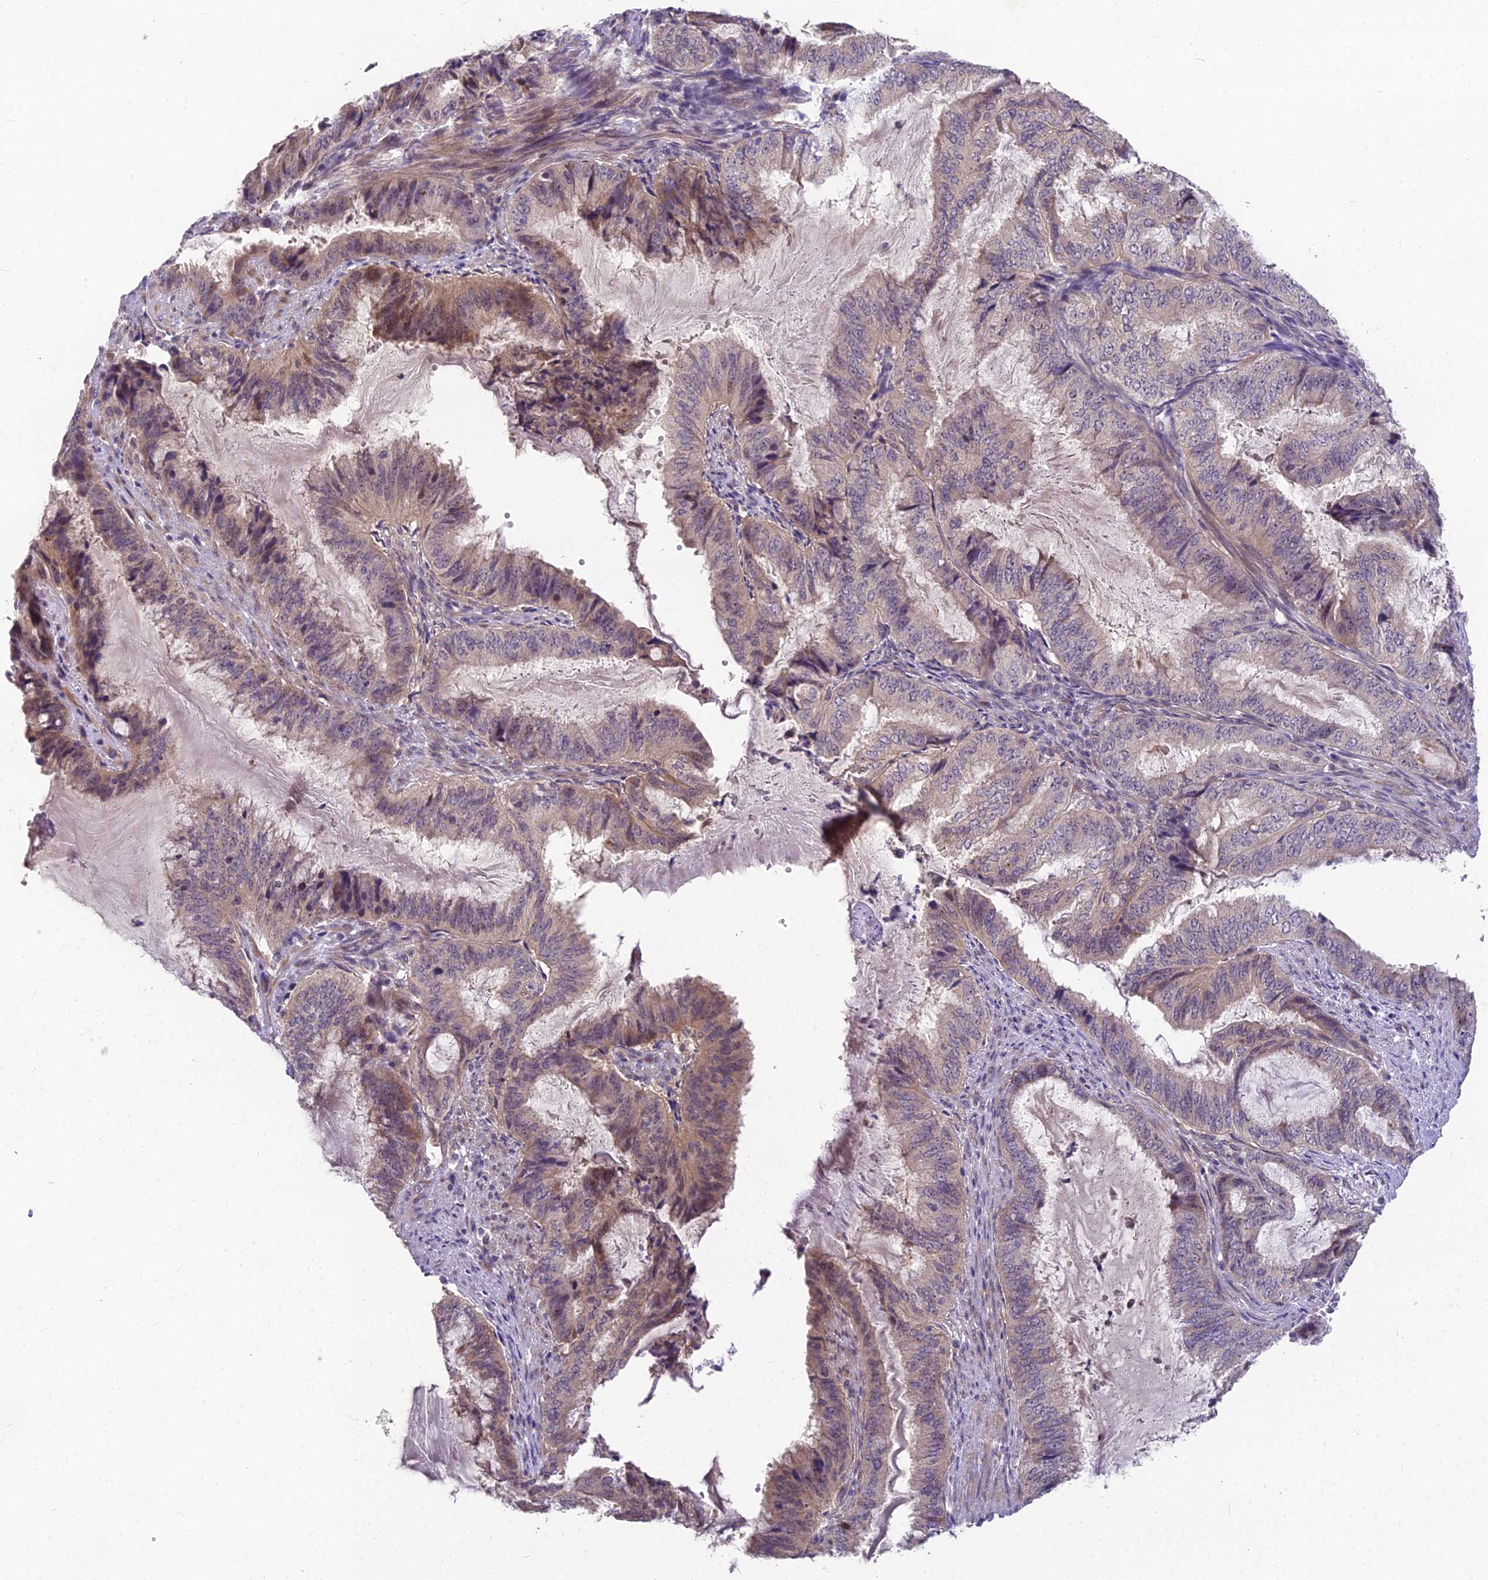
{"staining": {"intensity": "moderate", "quantity": ">75%", "location": "cytoplasmic/membranous,nuclear"}, "tissue": "endometrial cancer", "cell_type": "Tumor cells", "image_type": "cancer", "snomed": [{"axis": "morphology", "description": "Adenocarcinoma, NOS"}, {"axis": "topography", "description": "Endometrium"}], "caption": "Protein staining by immunohistochemistry reveals moderate cytoplasmic/membranous and nuclear expression in approximately >75% of tumor cells in endometrial cancer (adenocarcinoma).", "gene": "ZNF333", "patient": {"sex": "female", "age": 51}}